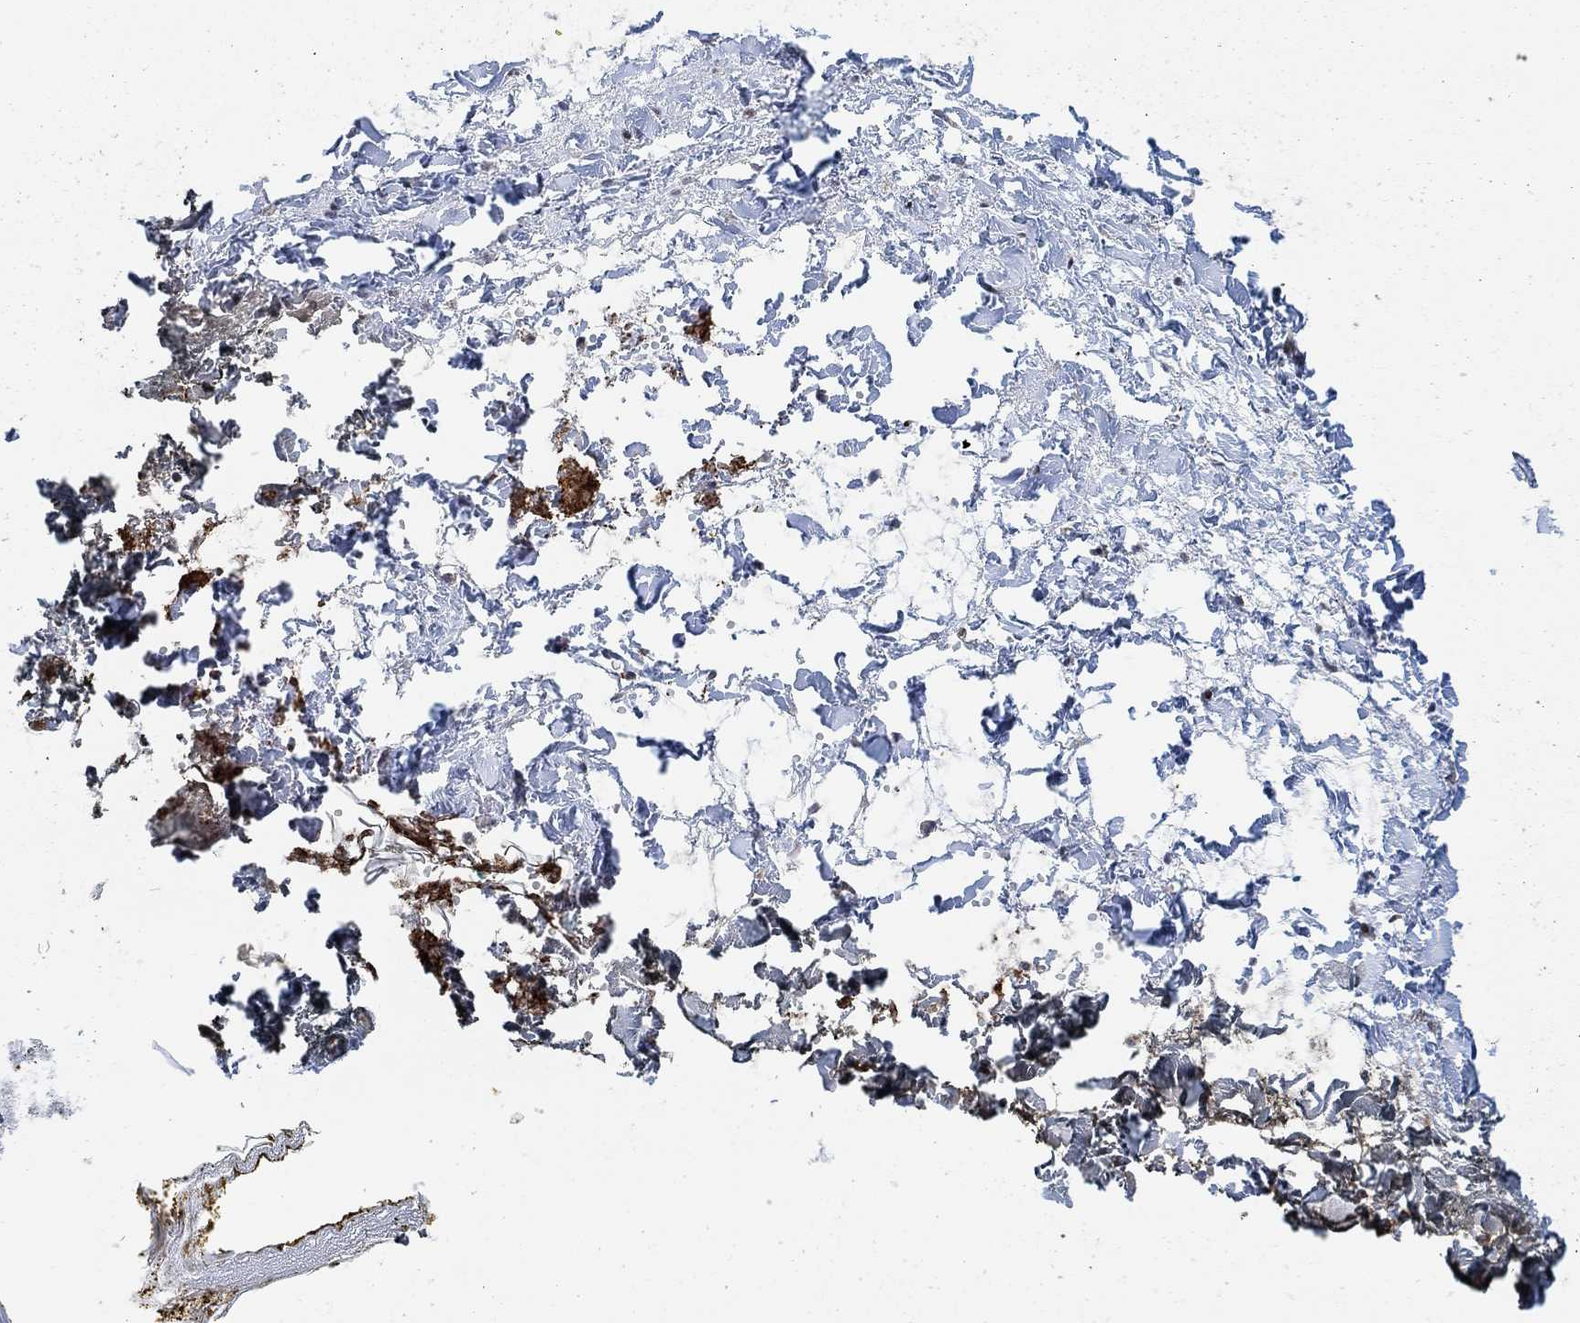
{"staining": {"intensity": "negative", "quantity": "none", "location": "none"}, "tissue": "skin", "cell_type": "Fibroblasts", "image_type": "normal", "snomed": [{"axis": "morphology", "description": "Normal tissue, NOS"}, {"axis": "topography", "description": "Skin"}], "caption": "Immunohistochemistry image of benign skin: human skin stained with DAB shows no significant protein staining in fibroblasts. Brightfield microscopy of IHC stained with DAB (brown) and hematoxylin (blue), captured at high magnification.", "gene": "PWWP2B", "patient": {"sex": "female", "age": 34}}